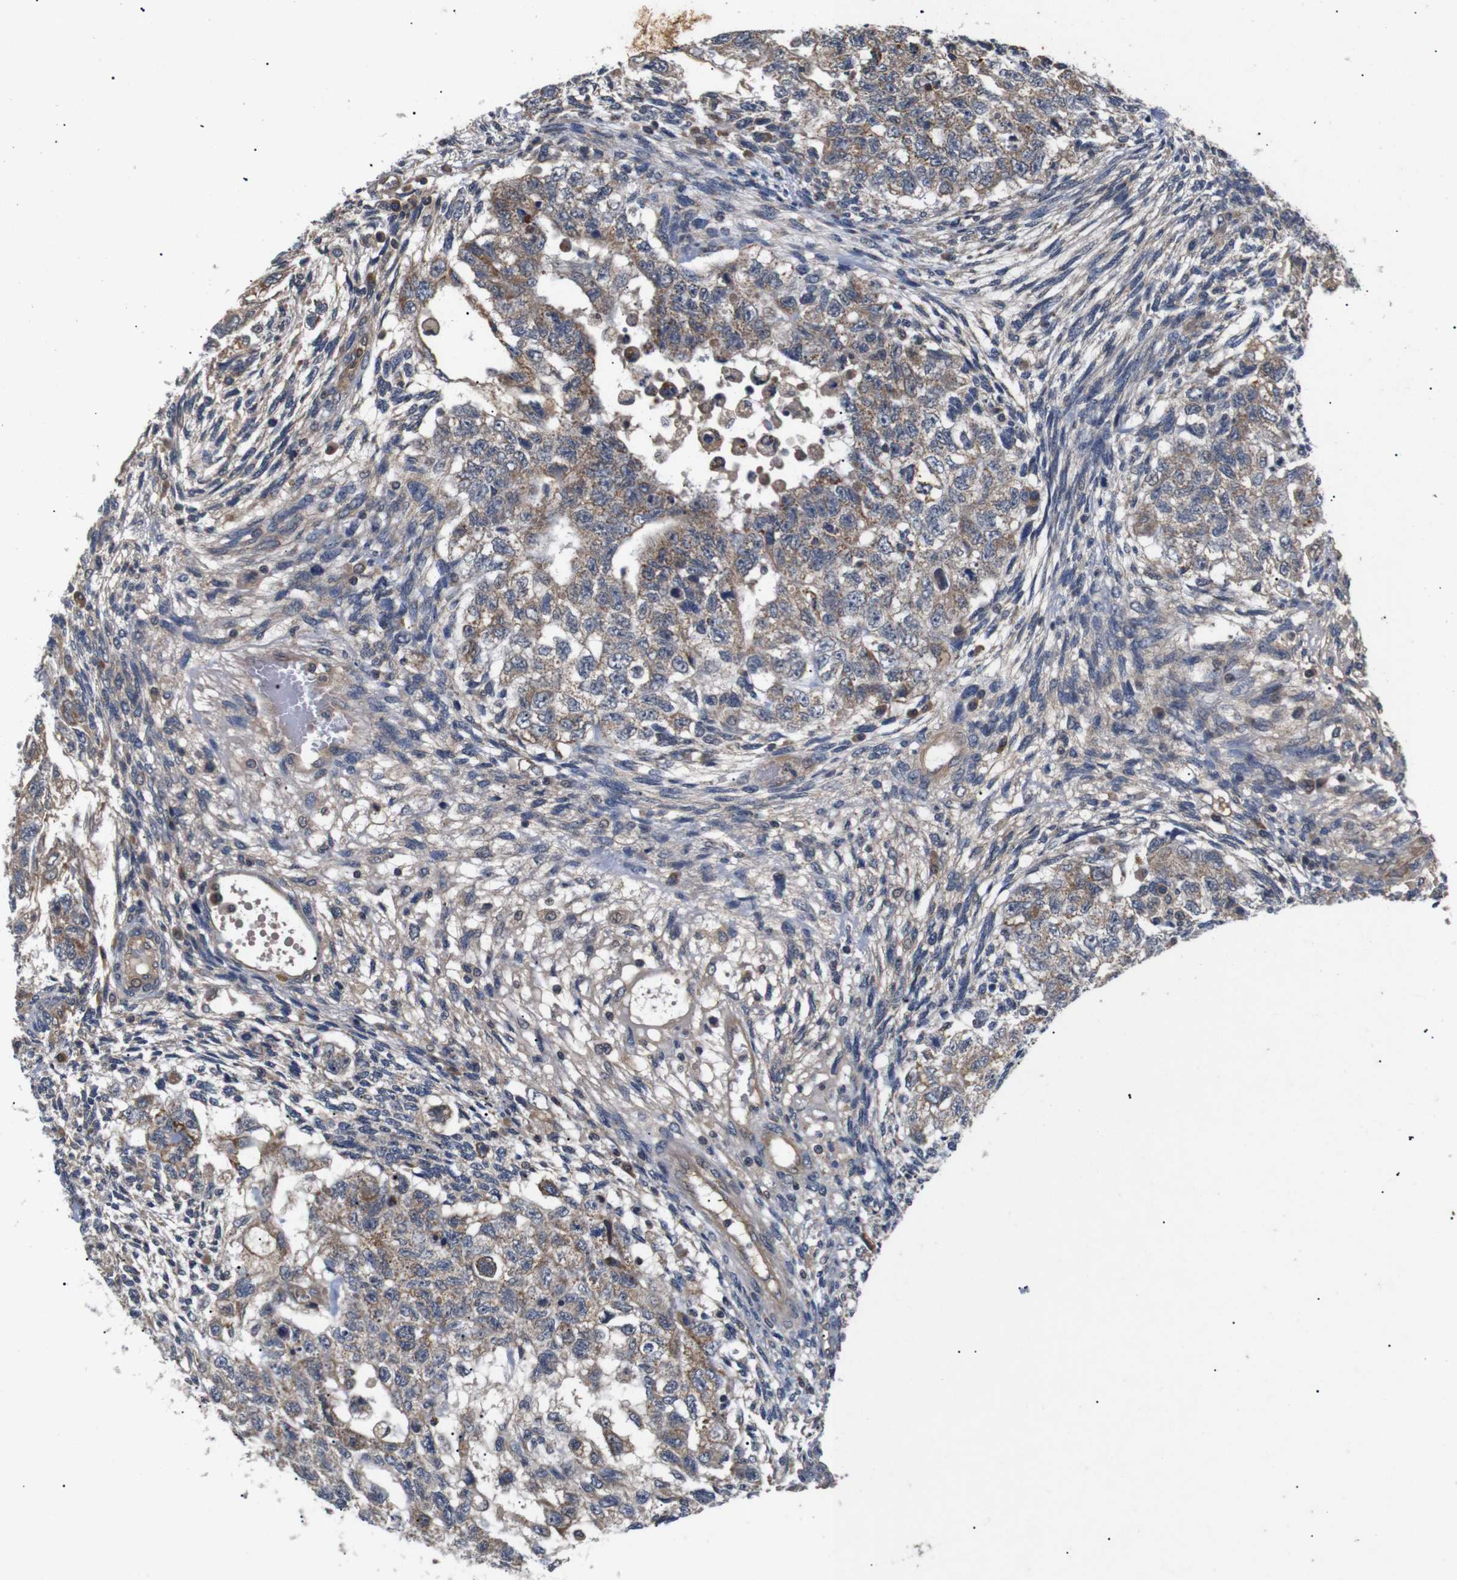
{"staining": {"intensity": "moderate", "quantity": ">75%", "location": "cytoplasmic/membranous"}, "tissue": "testis cancer", "cell_type": "Tumor cells", "image_type": "cancer", "snomed": [{"axis": "morphology", "description": "Normal tissue, NOS"}, {"axis": "morphology", "description": "Carcinoma, Embryonal, NOS"}, {"axis": "topography", "description": "Testis"}], "caption": "Testis embryonal carcinoma stained for a protein displays moderate cytoplasmic/membranous positivity in tumor cells. (Brightfield microscopy of DAB IHC at high magnification).", "gene": "RIPK1", "patient": {"sex": "male", "age": 36}}